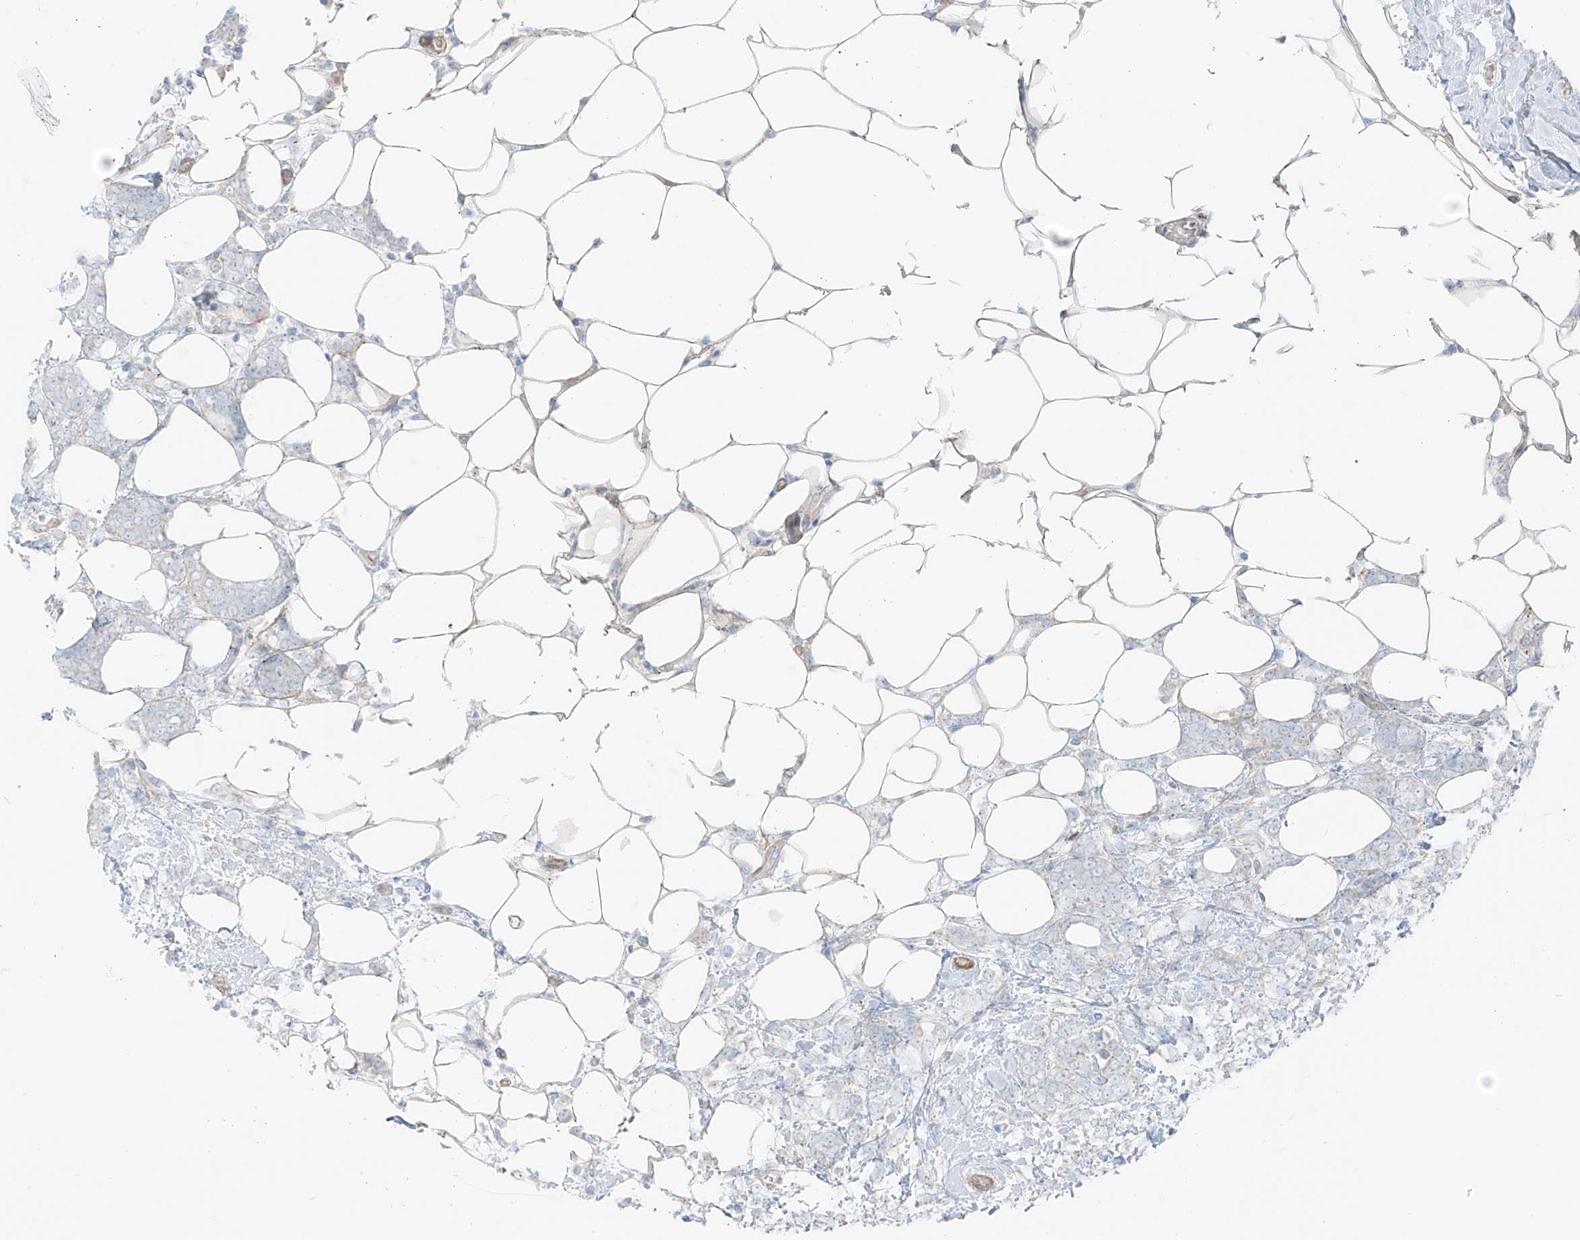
{"staining": {"intensity": "negative", "quantity": "none", "location": "none"}, "tissue": "breast cancer", "cell_type": "Tumor cells", "image_type": "cancer", "snomed": [{"axis": "morphology", "description": "Lobular carcinoma"}, {"axis": "topography", "description": "Breast"}], "caption": "This is an IHC histopathology image of human breast lobular carcinoma. There is no expression in tumor cells.", "gene": "SMCP", "patient": {"sex": "female", "age": 58}}